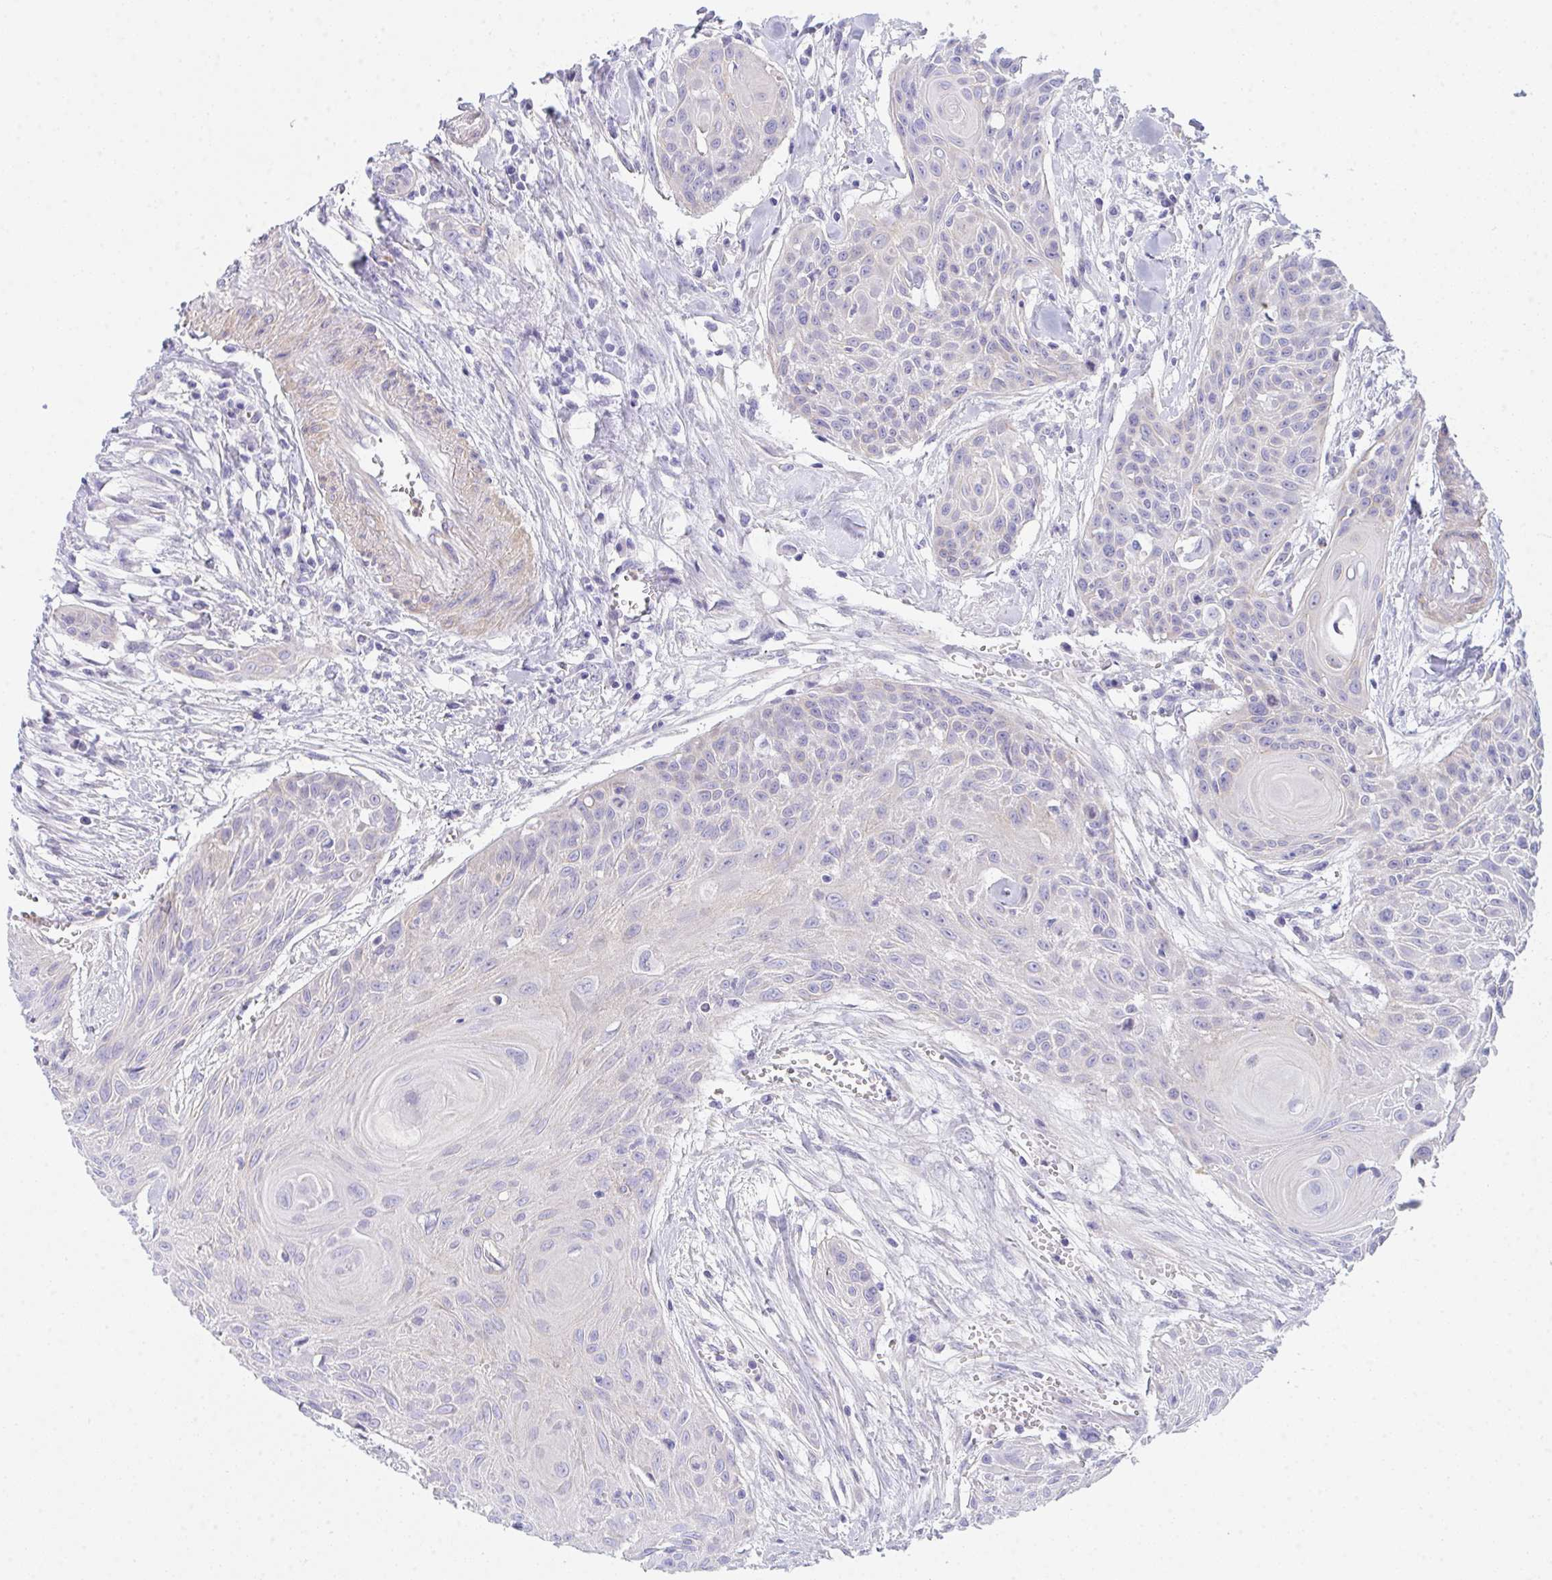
{"staining": {"intensity": "weak", "quantity": "<25%", "location": "cytoplasmic/membranous"}, "tissue": "head and neck cancer", "cell_type": "Tumor cells", "image_type": "cancer", "snomed": [{"axis": "morphology", "description": "Squamous cell carcinoma, NOS"}, {"axis": "topography", "description": "Lymph node"}, {"axis": "topography", "description": "Salivary gland"}, {"axis": "topography", "description": "Head-Neck"}], "caption": "A high-resolution photomicrograph shows IHC staining of head and neck cancer, which displays no significant positivity in tumor cells.", "gene": "CEP170B", "patient": {"sex": "female", "age": 74}}